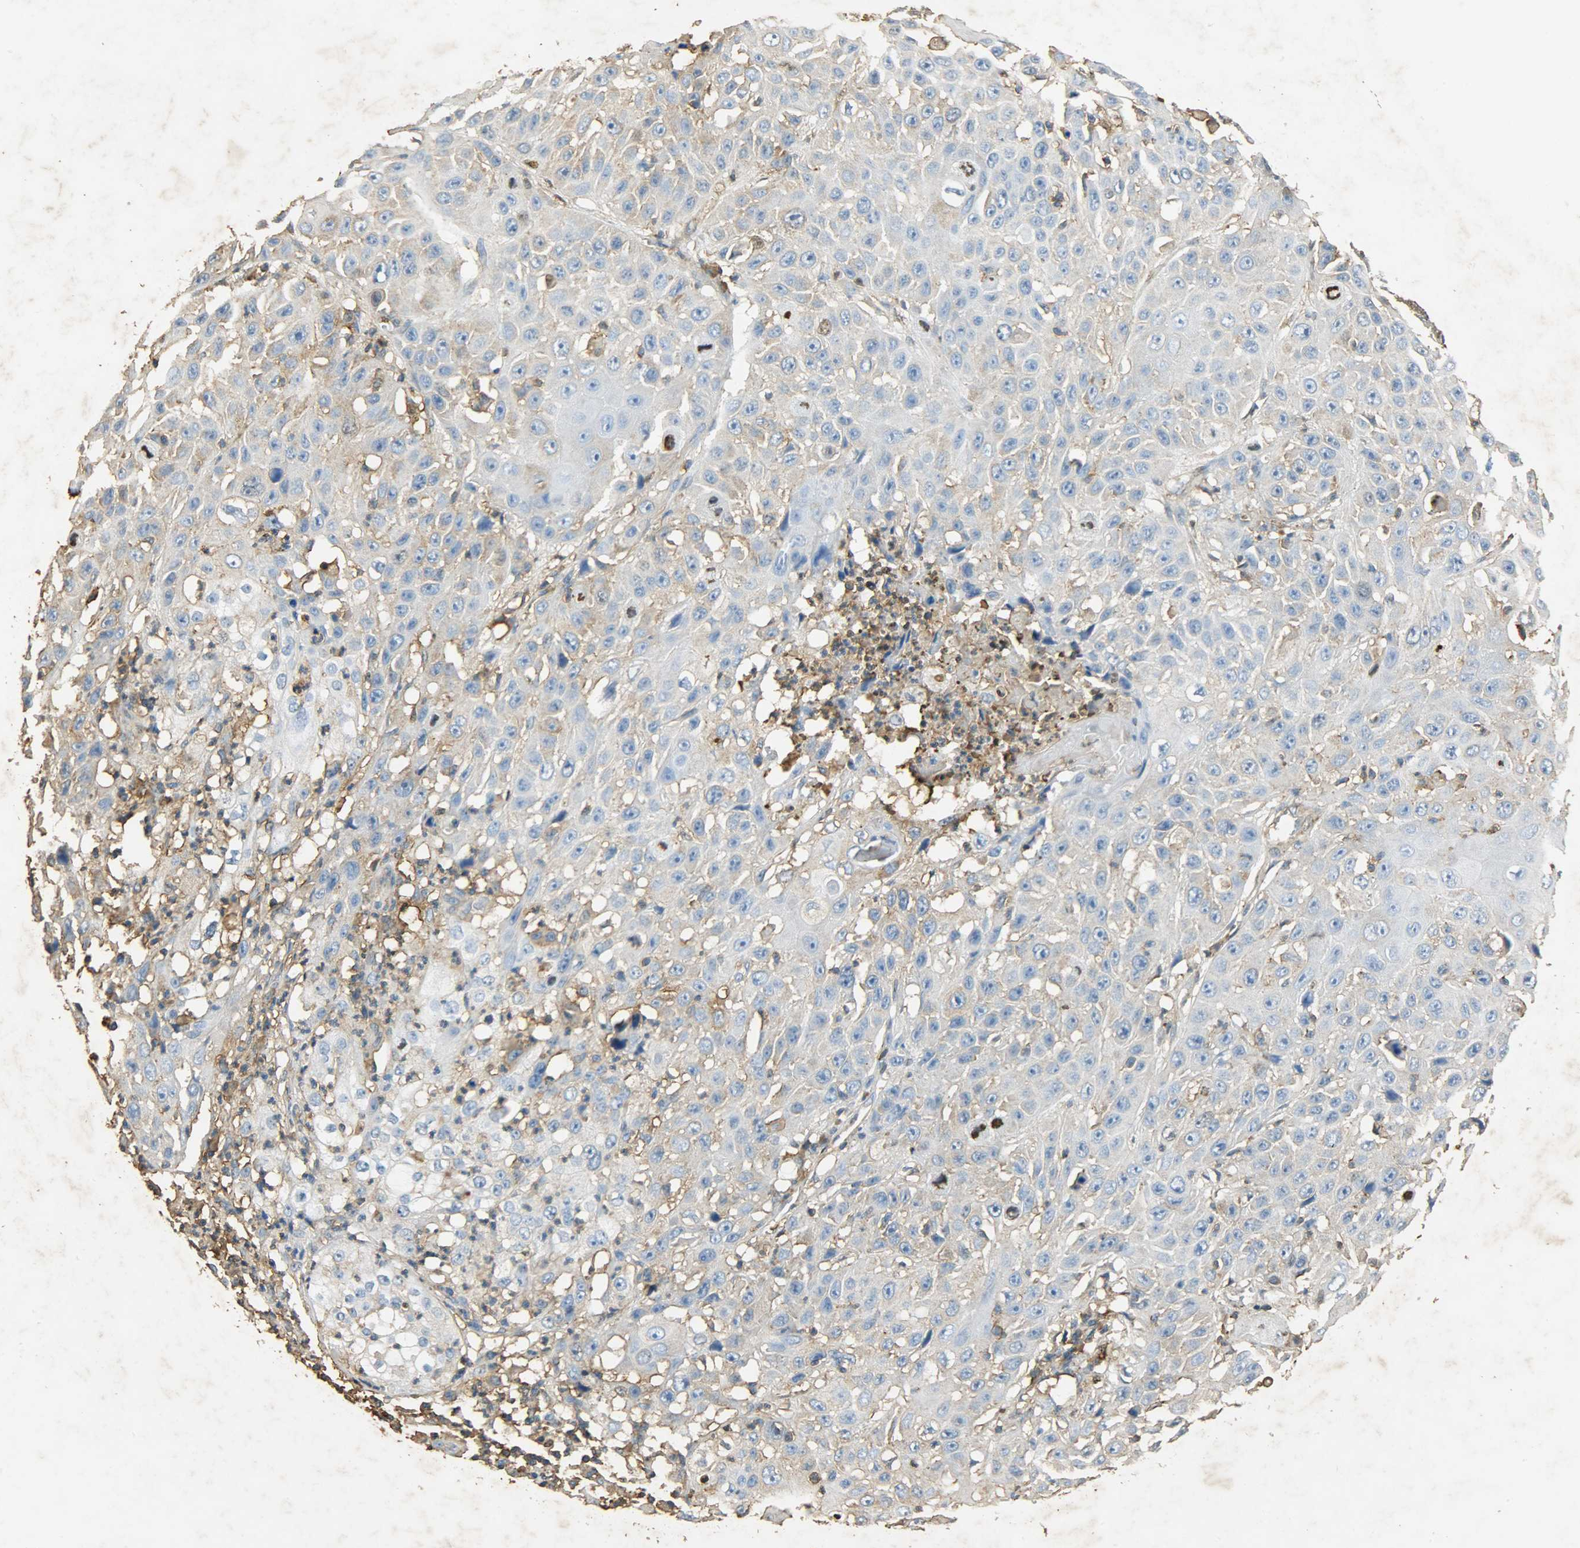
{"staining": {"intensity": "weak", "quantity": "<25%", "location": "cytoplasmic/membranous"}, "tissue": "cervical cancer", "cell_type": "Tumor cells", "image_type": "cancer", "snomed": [{"axis": "morphology", "description": "Squamous cell carcinoma, NOS"}, {"axis": "topography", "description": "Cervix"}], "caption": "High magnification brightfield microscopy of cervical cancer (squamous cell carcinoma) stained with DAB (brown) and counterstained with hematoxylin (blue): tumor cells show no significant positivity.", "gene": "ANXA6", "patient": {"sex": "female", "age": 39}}